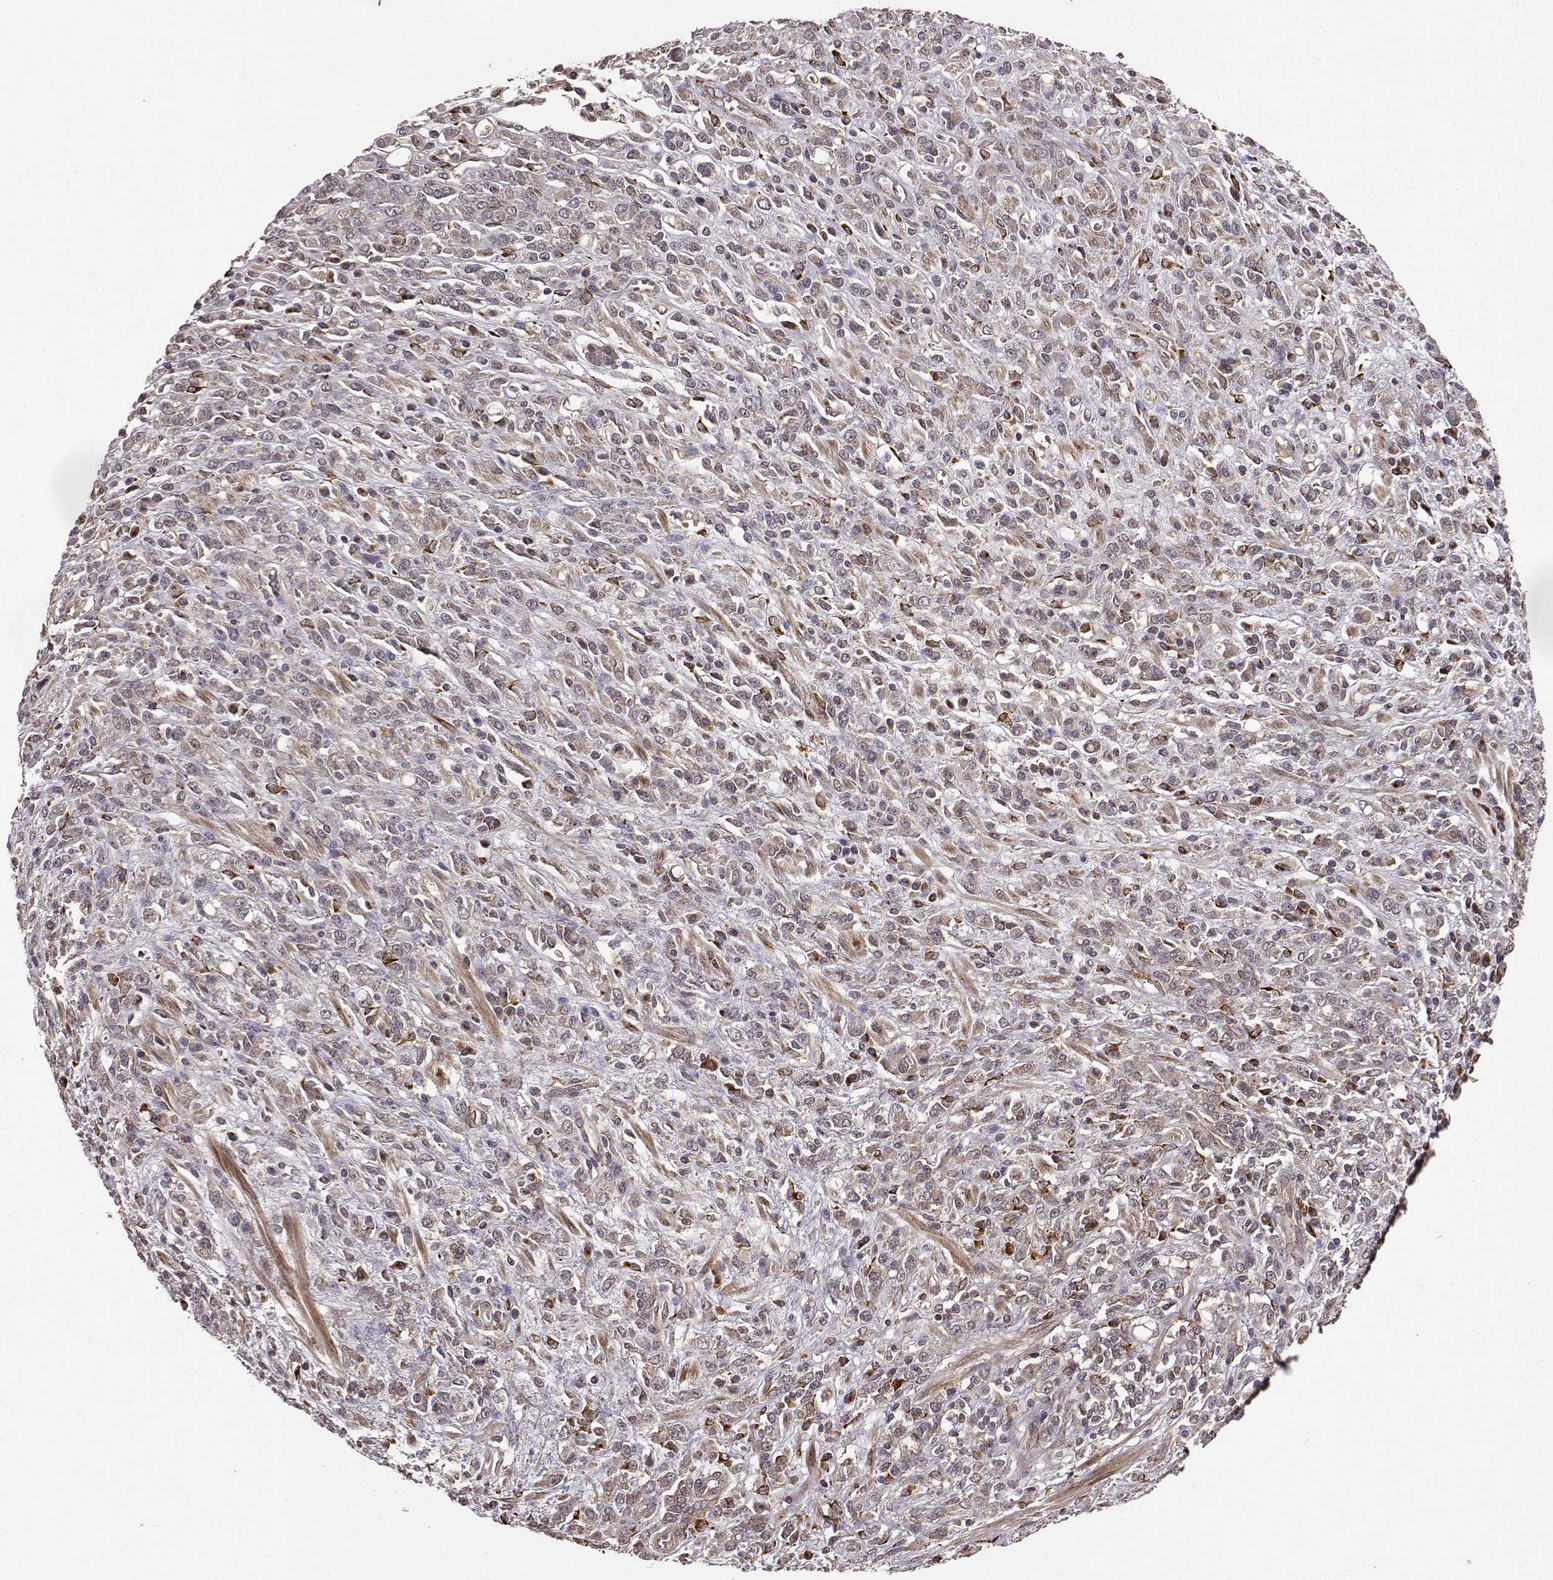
{"staining": {"intensity": "strong", "quantity": "<25%", "location": "cytoplasmic/membranous"}, "tissue": "stomach cancer", "cell_type": "Tumor cells", "image_type": "cancer", "snomed": [{"axis": "morphology", "description": "Adenocarcinoma, NOS"}, {"axis": "topography", "description": "Stomach"}], "caption": "High-power microscopy captured an IHC micrograph of stomach cancer (adenocarcinoma), revealing strong cytoplasmic/membranous positivity in about <25% of tumor cells.", "gene": "FSTL1", "patient": {"sex": "female", "age": 57}}